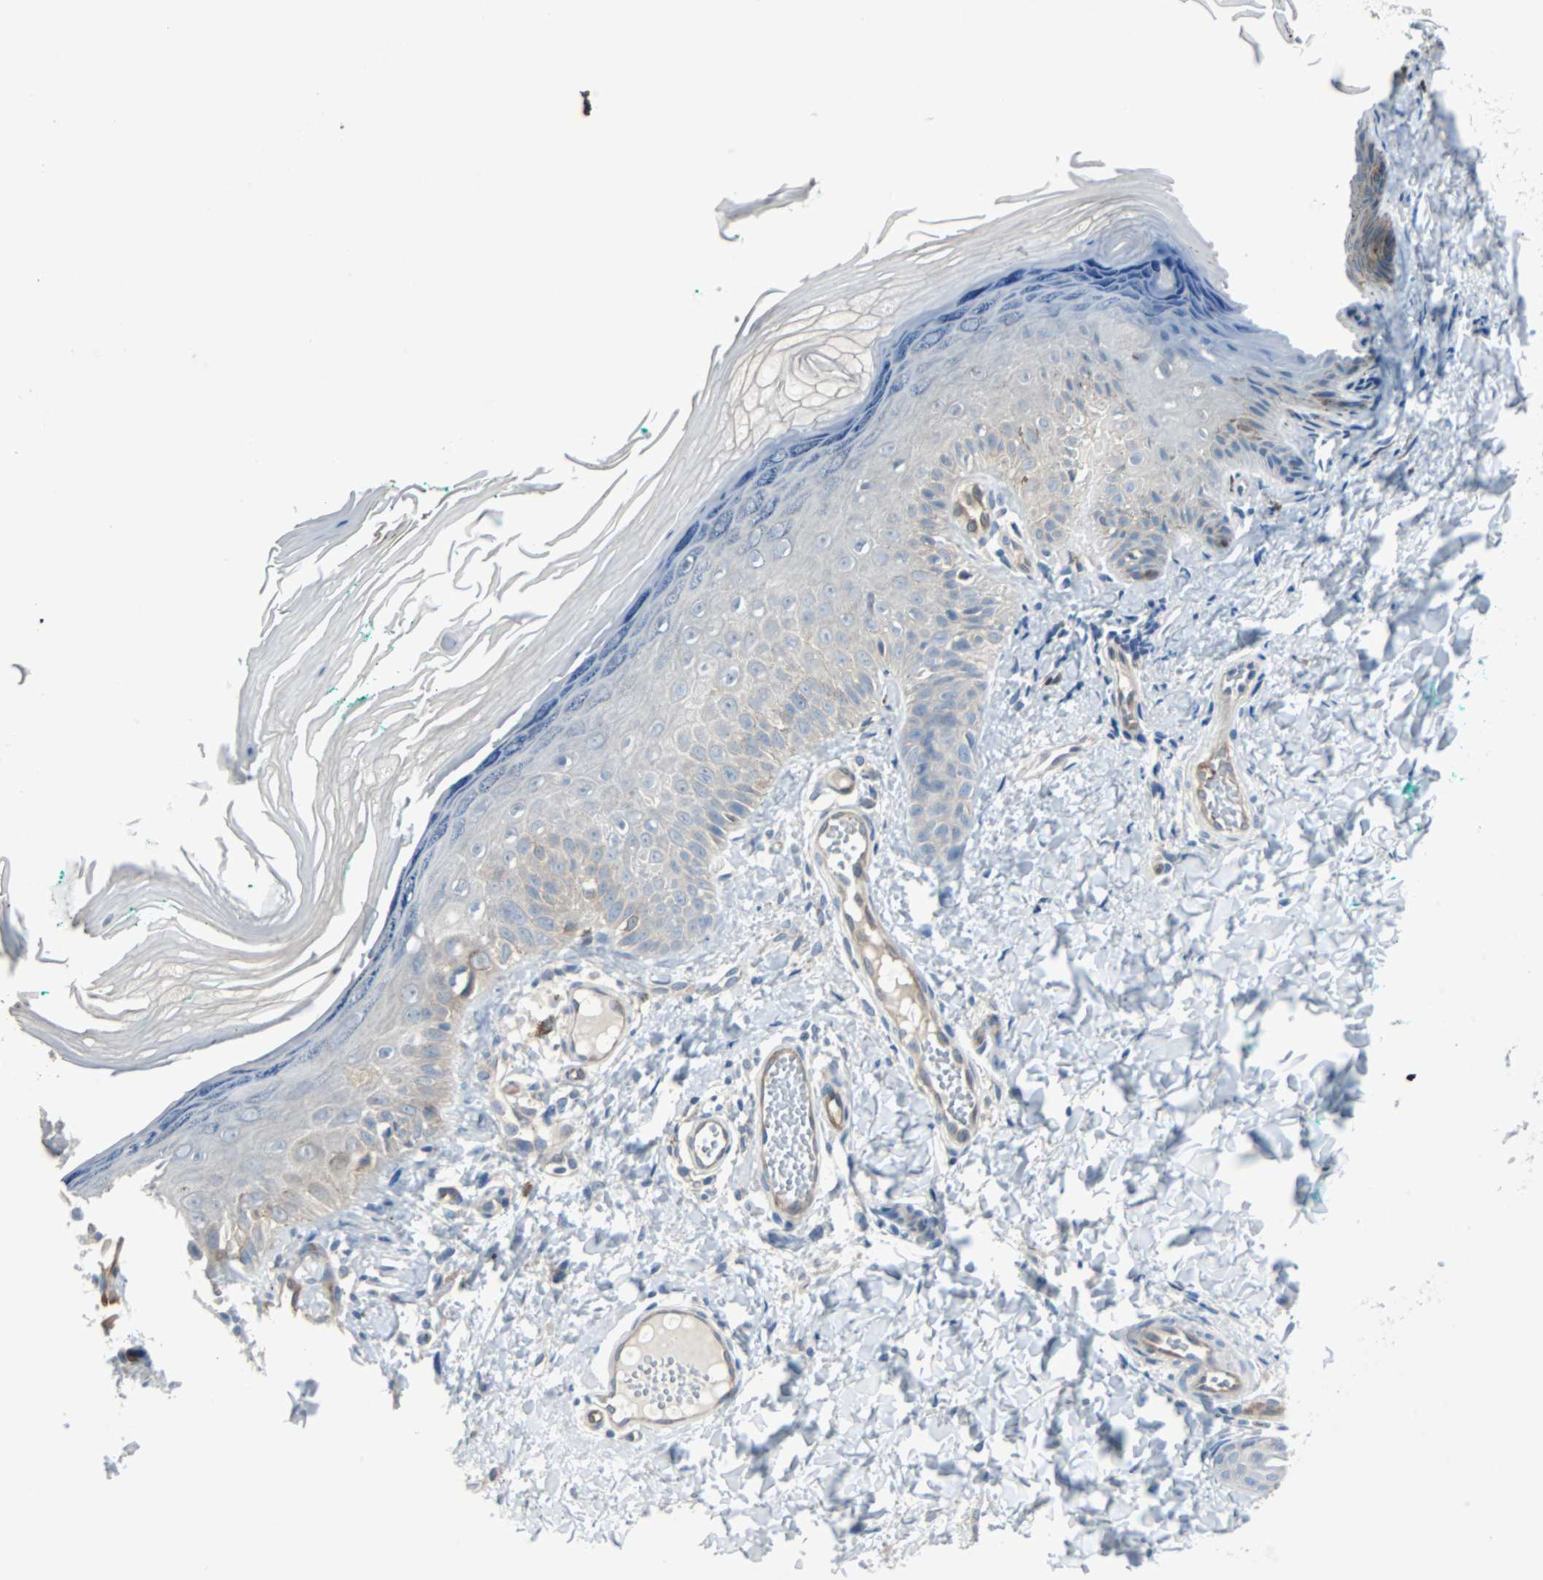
{"staining": {"intensity": "negative", "quantity": "none", "location": "none"}, "tissue": "skin", "cell_type": "Fibroblasts", "image_type": "normal", "snomed": [{"axis": "morphology", "description": "Normal tissue, NOS"}, {"axis": "topography", "description": "Skin"}], "caption": "Immunohistochemistry histopathology image of normal human skin stained for a protein (brown), which shows no expression in fibroblasts.", "gene": "SWAP70", "patient": {"sex": "male", "age": 26}}